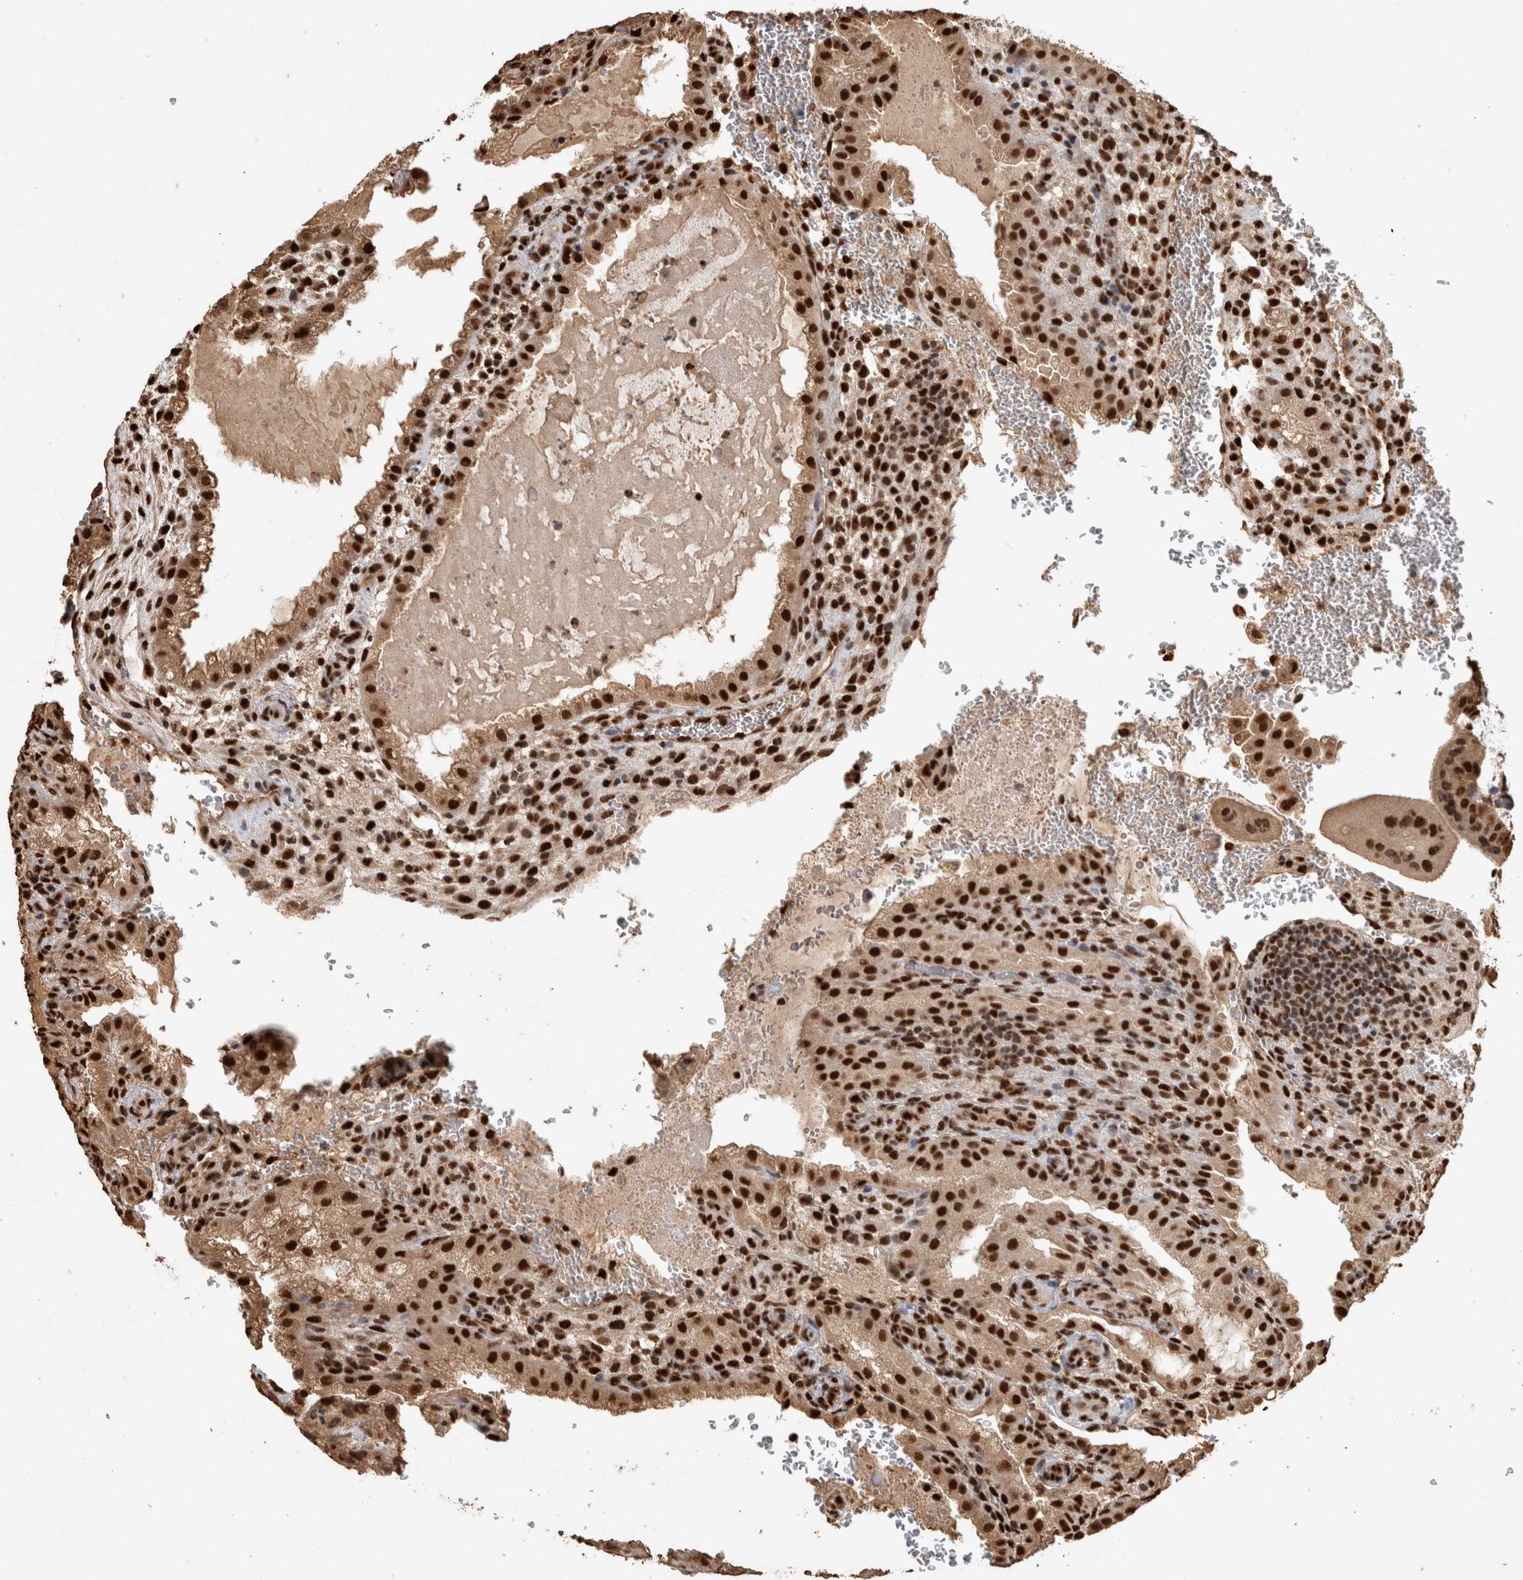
{"staining": {"intensity": "strong", "quantity": ">75%", "location": "nuclear"}, "tissue": "placenta", "cell_type": "Decidual cells", "image_type": "normal", "snomed": [{"axis": "morphology", "description": "Normal tissue, NOS"}, {"axis": "topography", "description": "Placenta"}], "caption": "Immunohistochemistry micrograph of normal placenta: placenta stained using immunohistochemistry (IHC) displays high levels of strong protein expression localized specifically in the nuclear of decidual cells, appearing as a nuclear brown color.", "gene": "RAD50", "patient": {"sex": "female", "age": 35}}